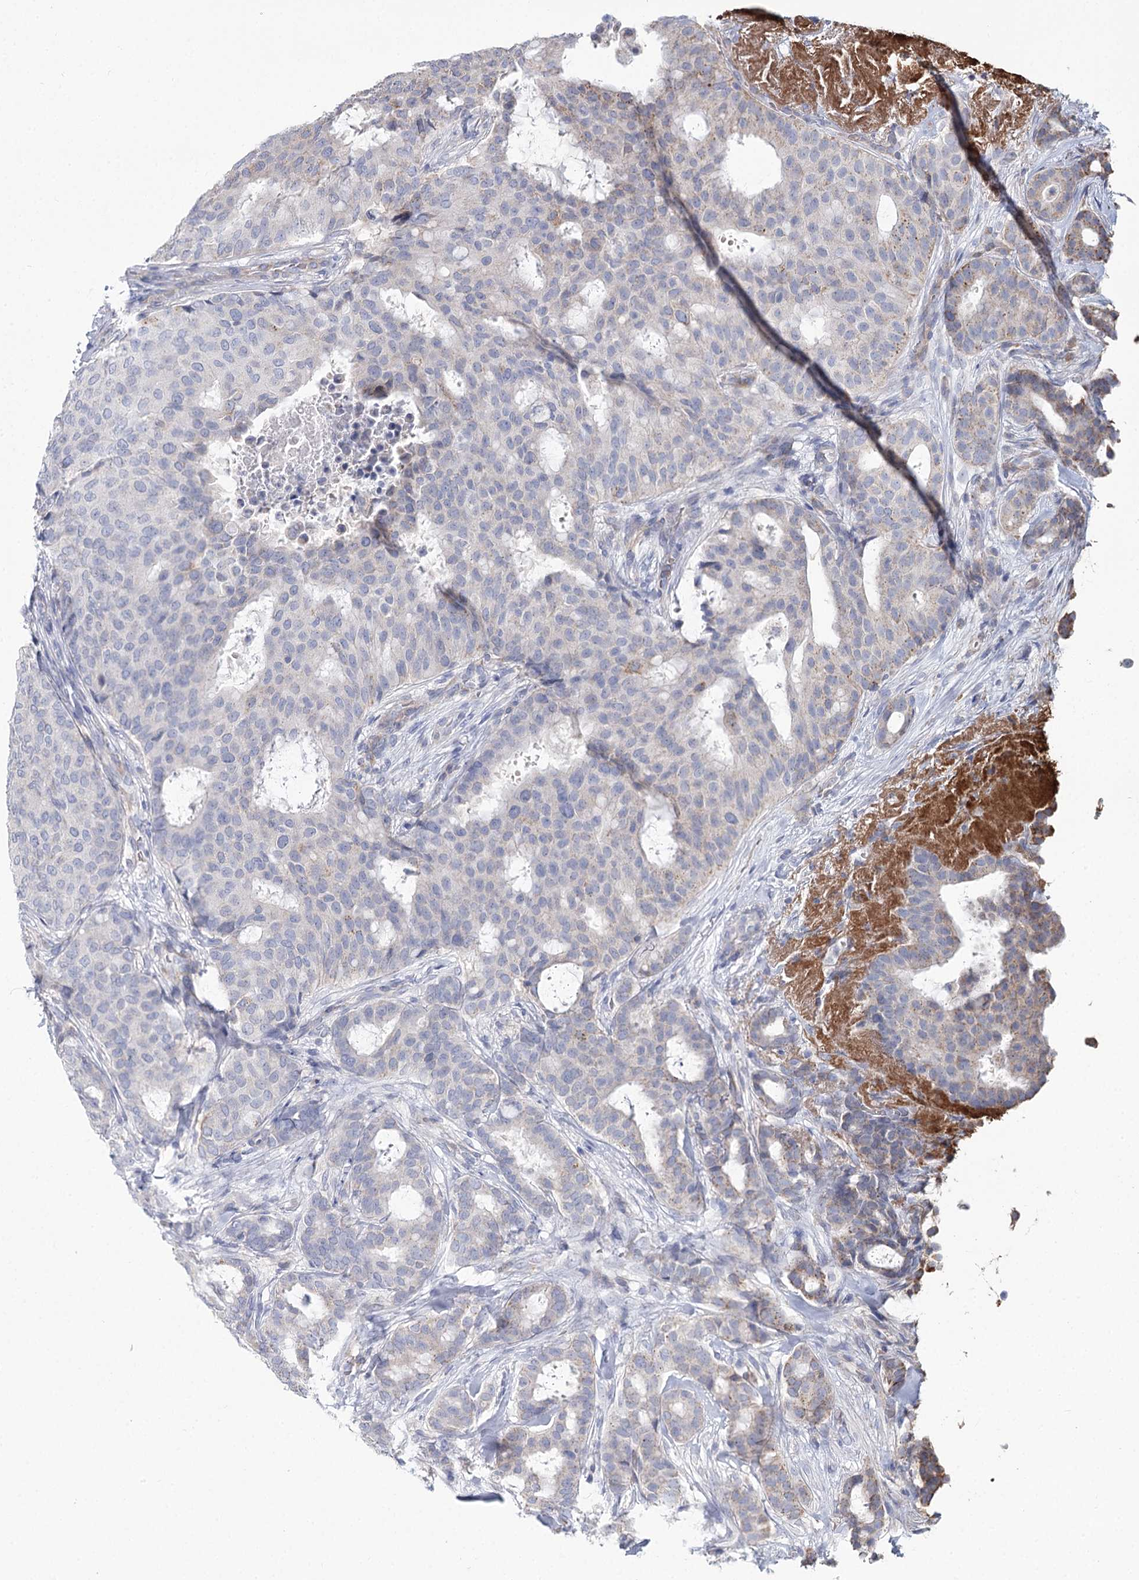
{"staining": {"intensity": "weak", "quantity": "<25%", "location": "cytoplasmic/membranous"}, "tissue": "breast cancer", "cell_type": "Tumor cells", "image_type": "cancer", "snomed": [{"axis": "morphology", "description": "Duct carcinoma"}, {"axis": "topography", "description": "Breast"}], "caption": "Immunohistochemistry (IHC) micrograph of human invasive ductal carcinoma (breast) stained for a protein (brown), which shows no positivity in tumor cells.", "gene": "ARHGAP44", "patient": {"sex": "female", "age": 75}}